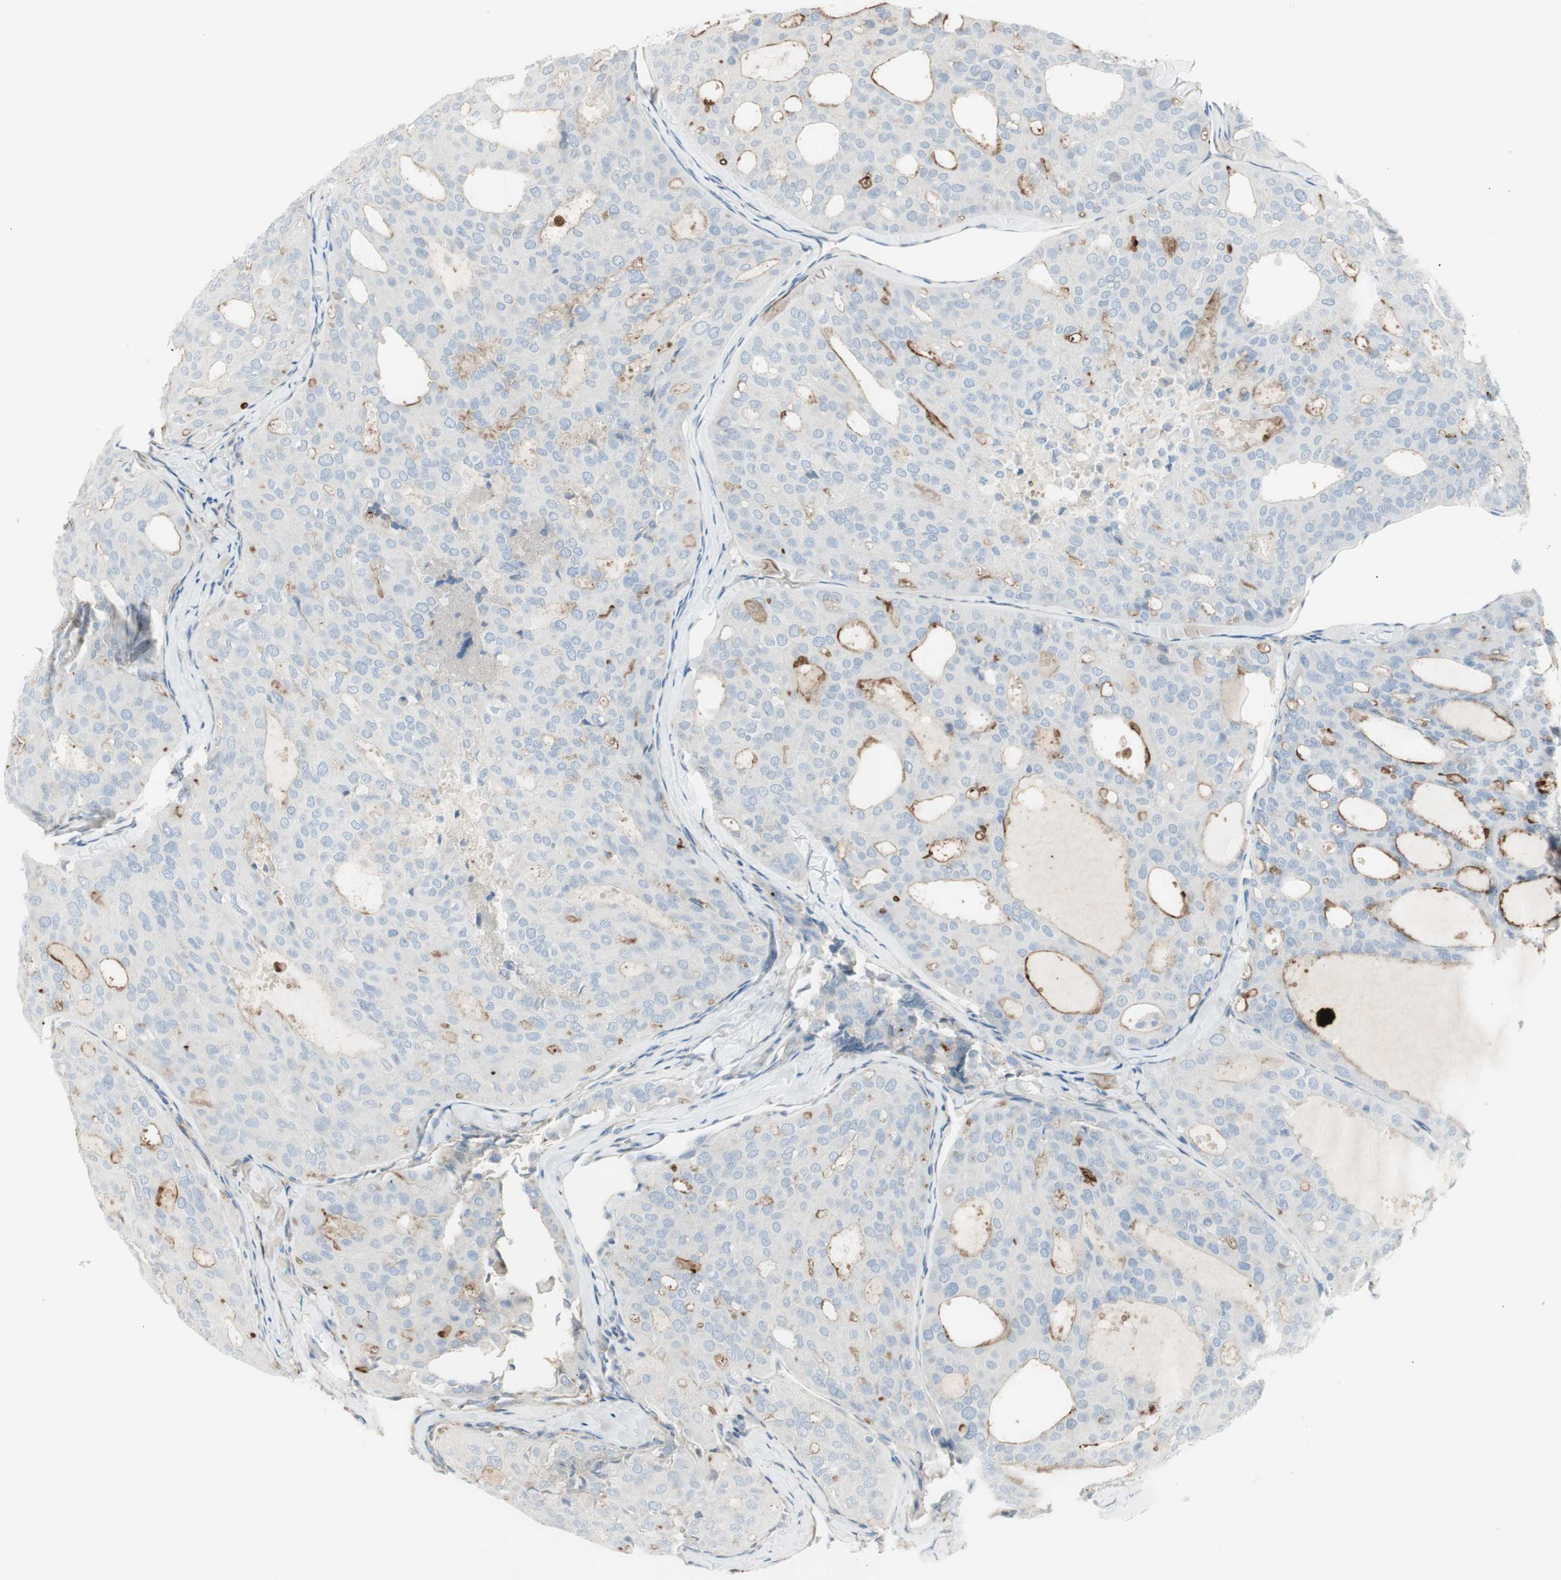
{"staining": {"intensity": "moderate", "quantity": "<25%", "location": "cytoplasmic/membranous"}, "tissue": "thyroid cancer", "cell_type": "Tumor cells", "image_type": "cancer", "snomed": [{"axis": "morphology", "description": "Follicular adenoma carcinoma, NOS"}, {"axis": "topography", "description": "Thyroid gland"}], "caption": "A brown stain shows moderate cytoplasmic/membranous staining of a protein in human thyroid cancer tumor cells.", "gene": "CACNA2D1", "patient": {"sex": "male", "age": 75}}